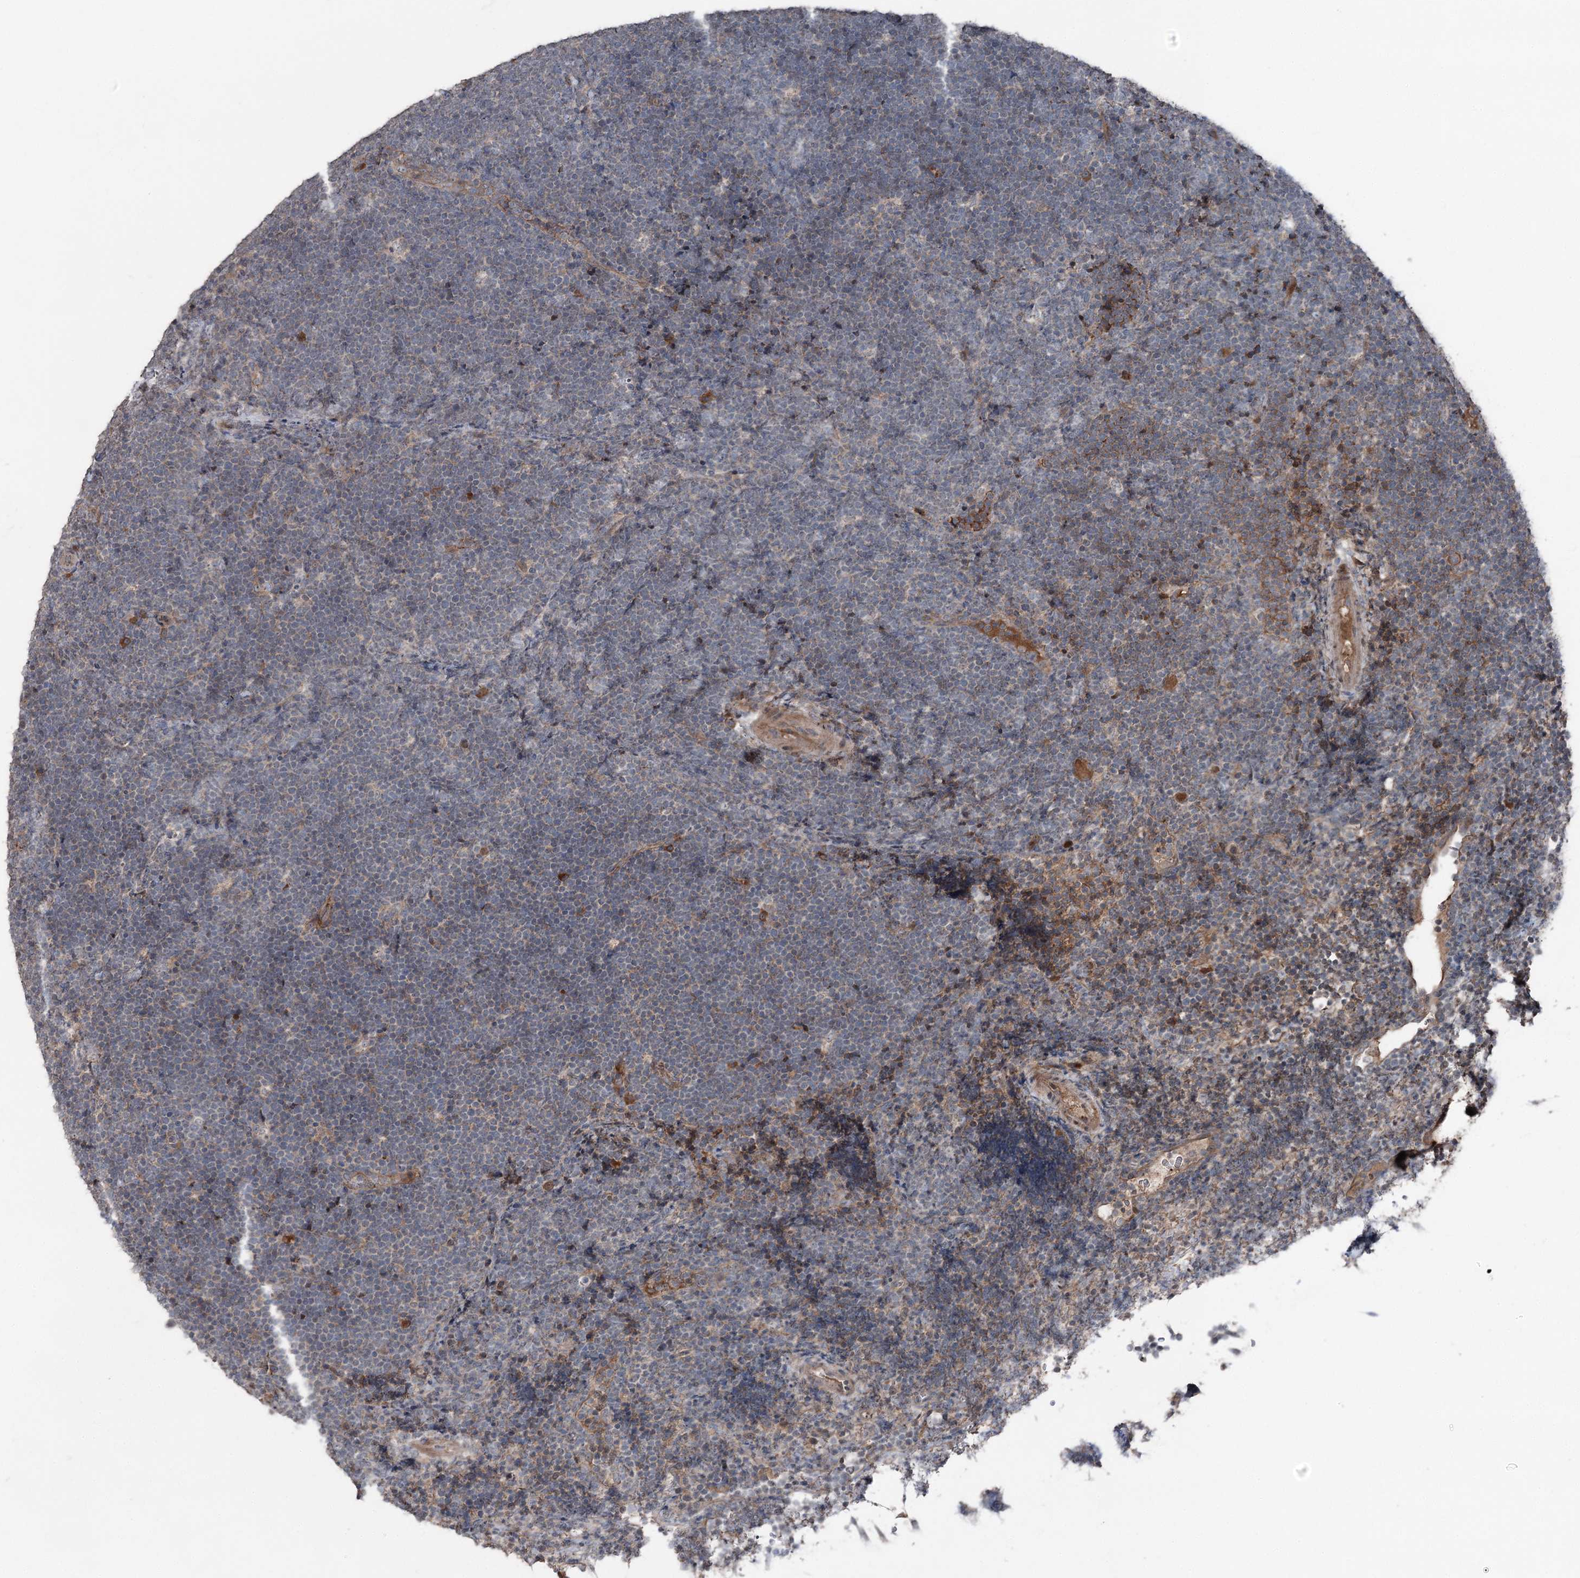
{"staining": {"intensity": "negative", "quantity": "none", "location": "none"}, "tissue": "lymphoma", "cell_type": "Tumor cells", "image_type": "cancer", "snomed": [{"axis": "morphology", "description": "Malignant lymphoma, non-Hodgkin's type, High grade"}, {"axis": "topography", "description": "Lymph node"}], "caption": "Tumor cells show no significant expression in malignant lymphoma, non-Hodgkin's type (high-grade).", "gene": "MAPK8IP2", "patient": {"sex": "male", "age": 13}}